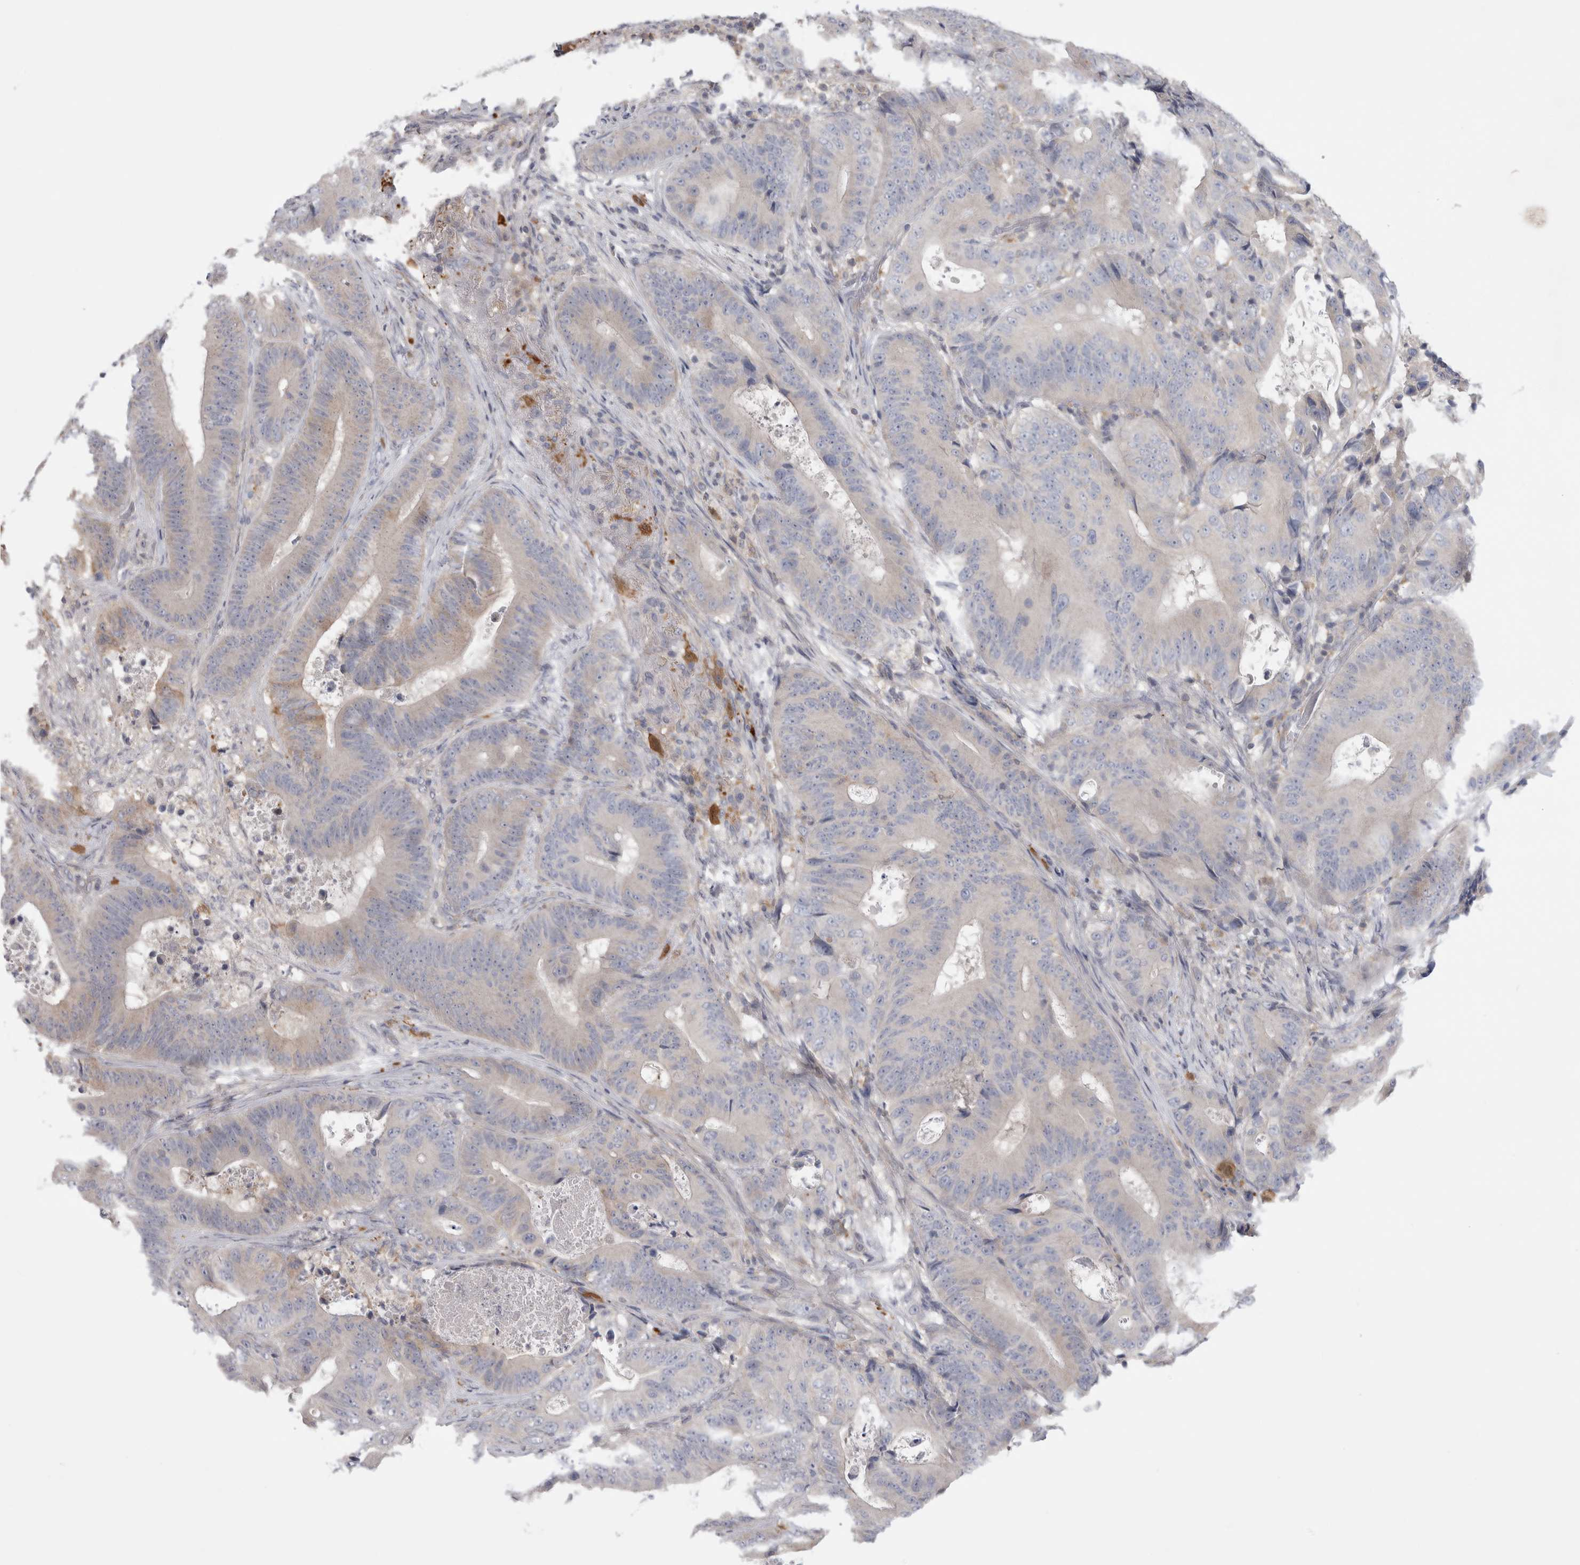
{"staining": {"intensity": "weak", "quantity": "<25%", "location": "cytoplasmic/membranous"}, "tissue": "colorectal cancer", "cell_type": "Tumor cells", "image_type": "cancer", "snomed": [{"axis": "morphology", "description": "Adenocarcinoma, NOS"}, {"axis": "topography", "description": "Colon"}], "caption": "Immunohistochemical staining of human colorectal cancer (adenocarcinoma) reveals no significant positivity in tumor cells.", "gene": "SRD5A3", "patient": {"sex": "male", "age": 83}}